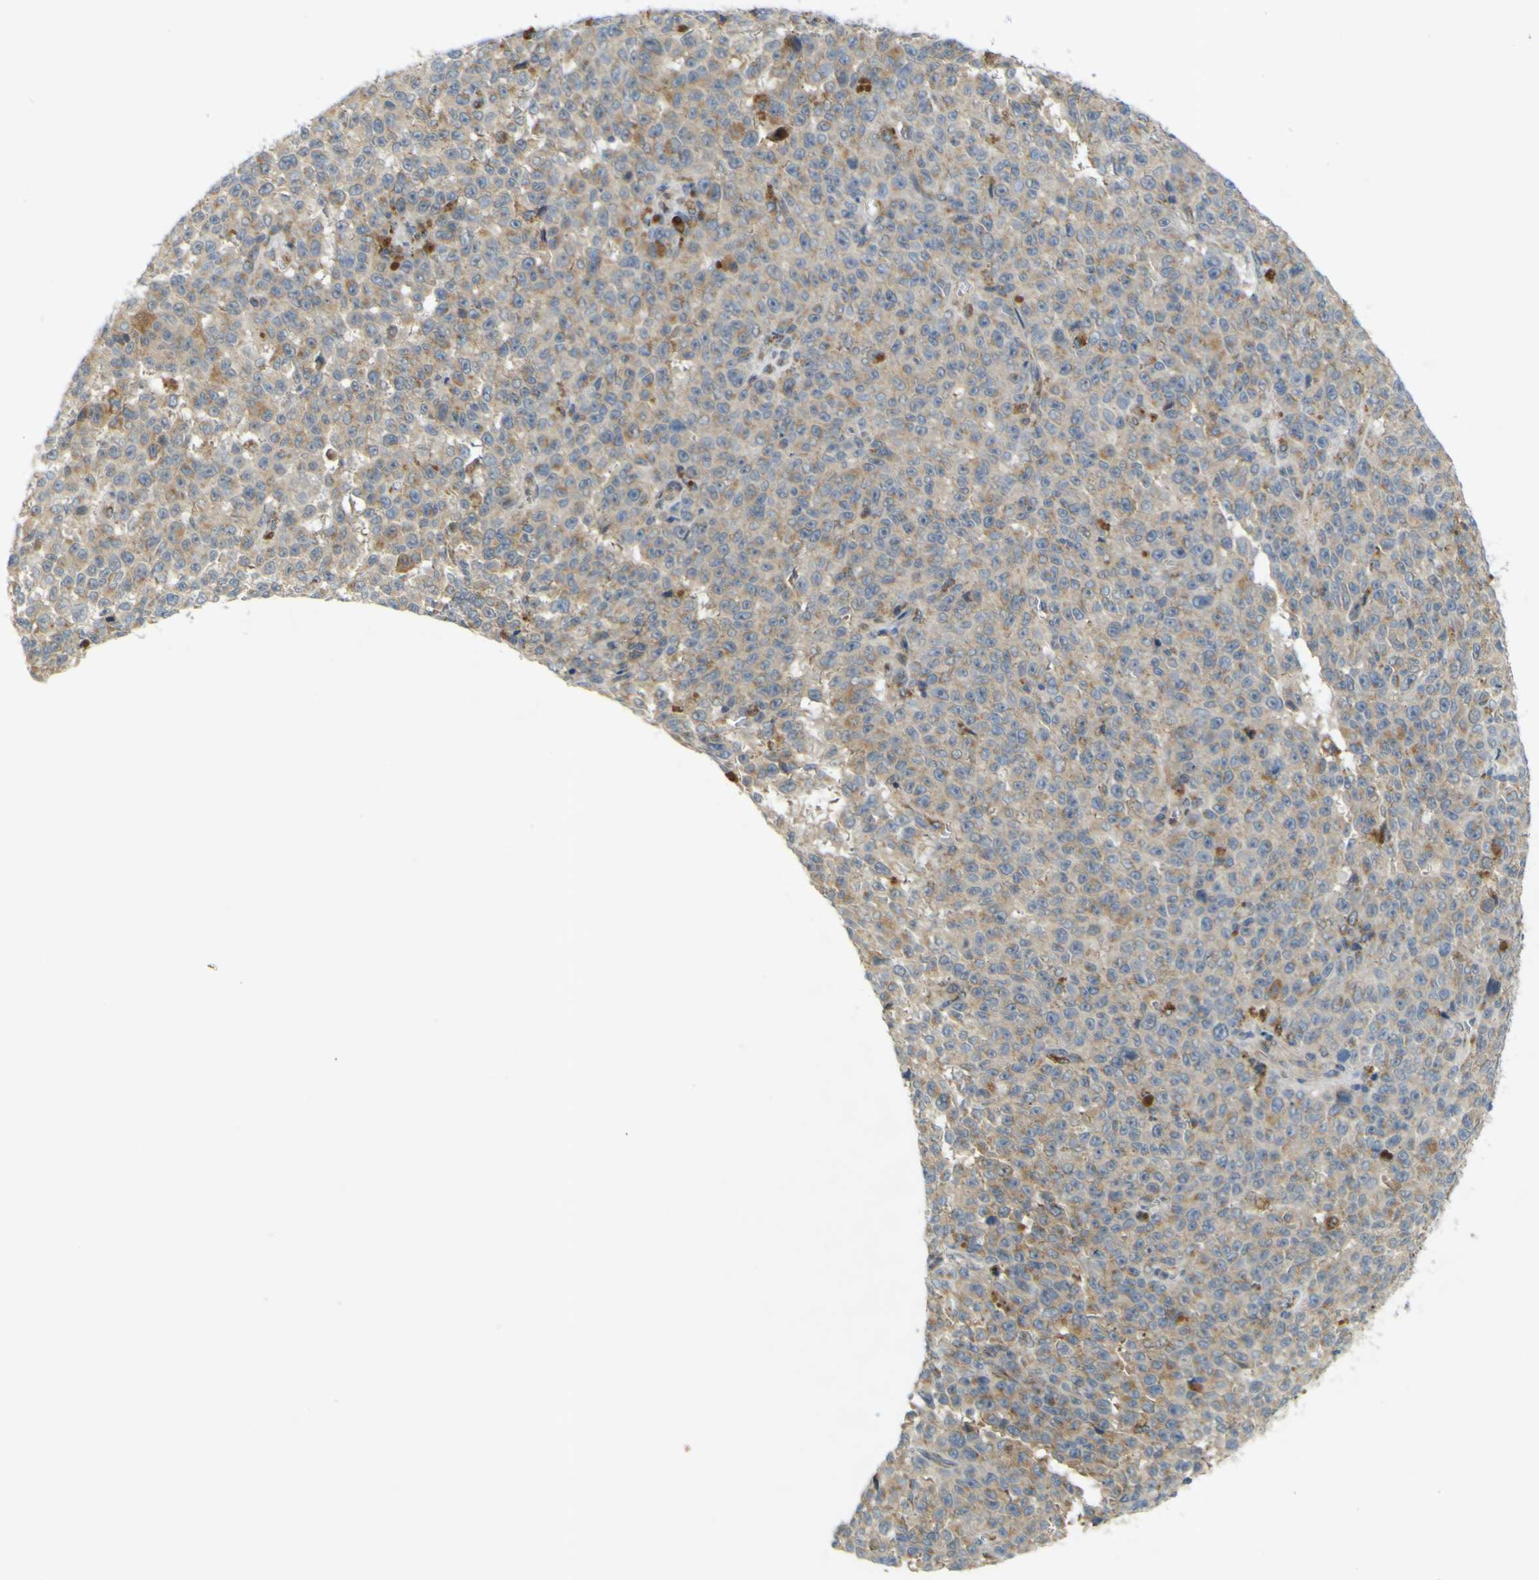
{"staining": {"intensity": "negative", "quantity": "none", "location": "none"}, "tissue": "melanoma", "cell_type": "Tumor cells", "image_type": "cancer", "snomed": [{"axis": "morphology", "description": "Malignant melanoma, NOS"}, {"axis": "topography", "description": "Skin"}], "caption": "Tumor cells show no significant expression in melanoma.", "gene": "IGF2R", "patient": {"sex": "female", "age": 82}}